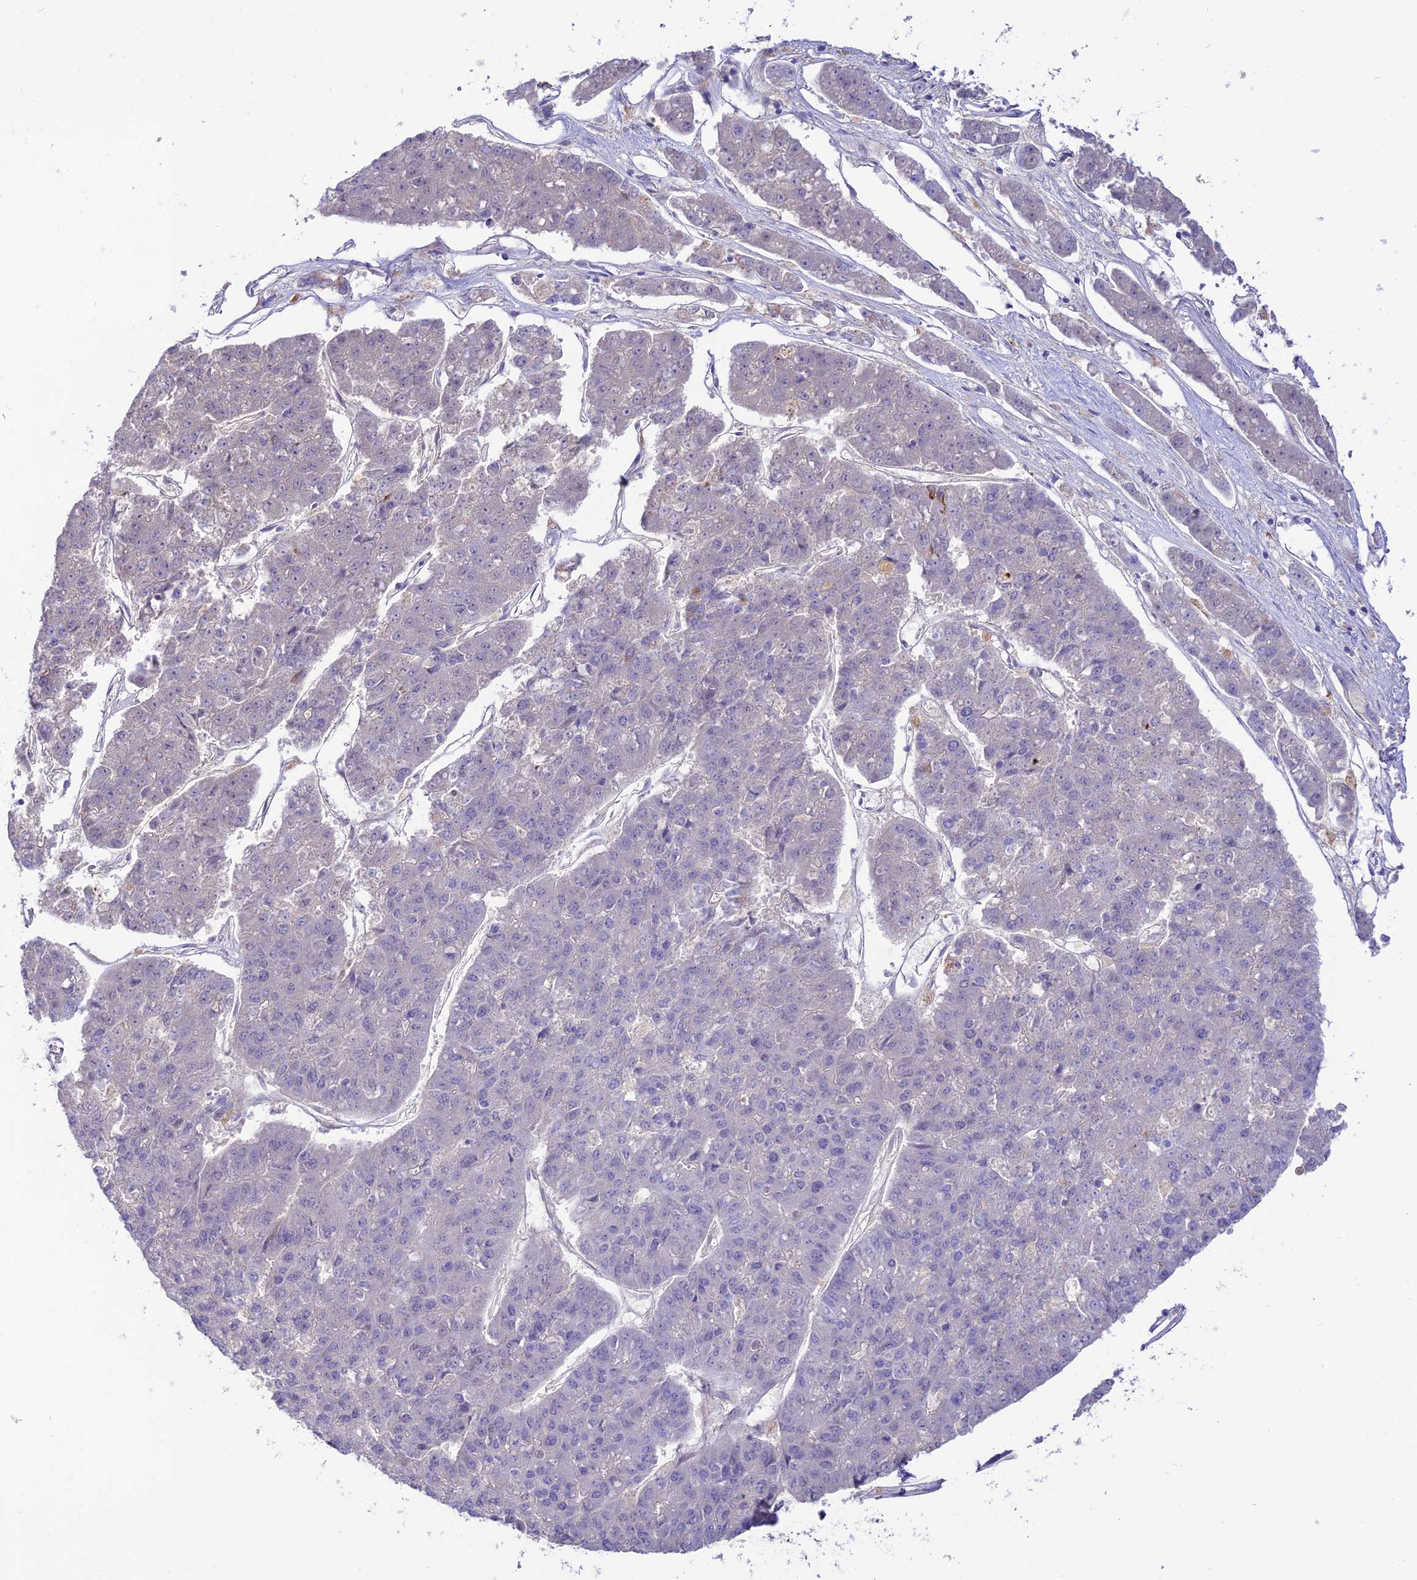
{"staining": {"intensity": "negative", "quantity": "none", "location": "none"}, "tissue": "pancreatic cancer", "cell_type": "Tumor cells", "image_type": "cancer", "snomed": [{"axis": "morphology", "description": "Adenocarcinoma, NOS"}, {"axis": "topography", "description": "Pancreas"}], "caption": "This is an immunohistochemistry photomicrograph of human pancreatic cancer (adenocarcinoma). There is no positivity in tumor cells.", "gene": "NLRP9", "patient": {"sex": "male", "age": 50}}